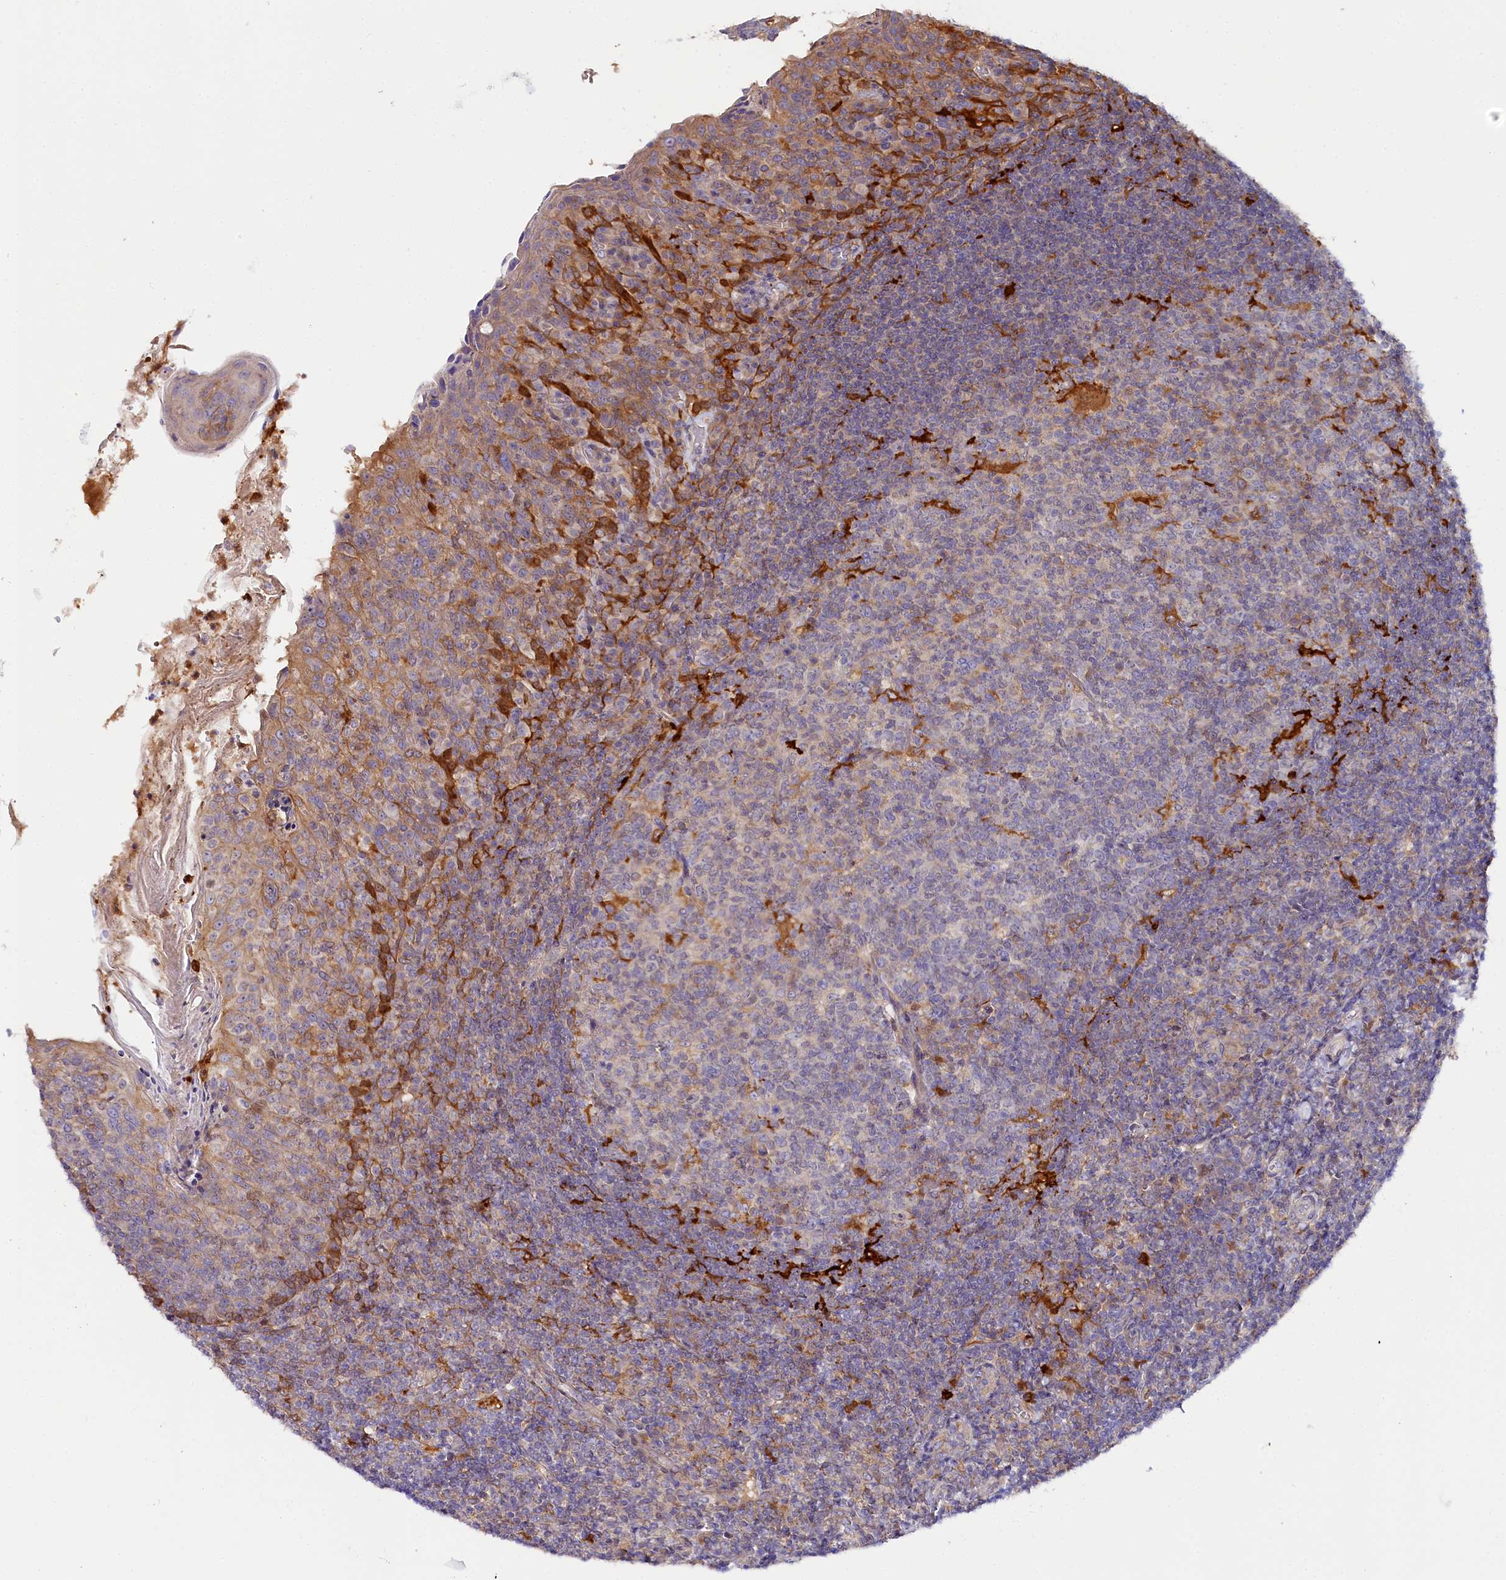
{"staining": {"intensity": "moderate", "quantity": "<25%", "location": "cytoplasmic/membranous"}, "tissue": "tonsil", "cell_type": "Germinal center cells", "image_type": "normal", "snomed": [{"axis": "morphology", "description": "Normal tissue, NOS"}, {"axis": "topography", "description": "Tonsil"}], "caption": "Protein analysis of normal tonsil demonstrates moderate cytoplasmic/membranous expression in about <25% of germinal center cells.", "gene": "KATNB1", "patient": {"sex": "female", "age": 10}}